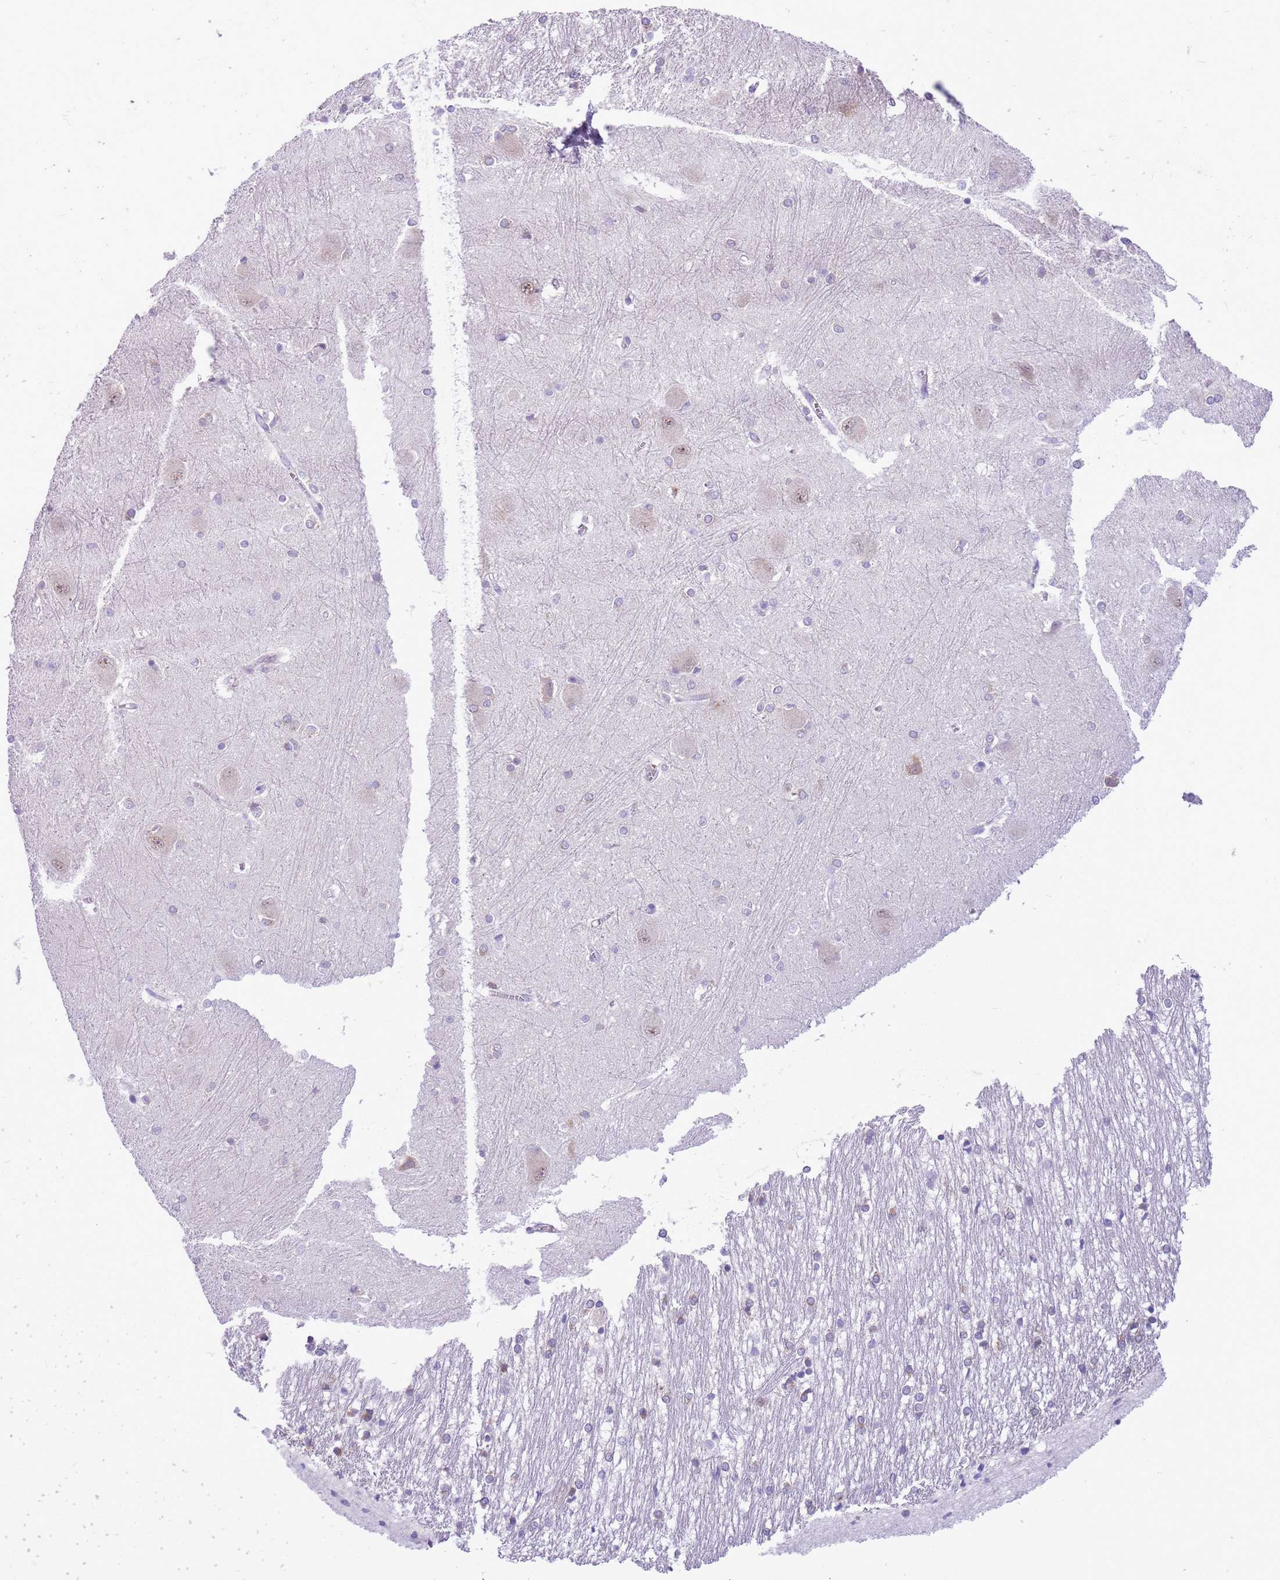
{"staining": {"intensity": "negative", "quantity": "none", "location": "none"}, "tissue": "caudate", "cell_type": "Glial cells", "image_type": "normal", "snomed": [{"axis": "morphology", "description": "Normal tissue, NOS"}, {"axis": "topography", "description": "Lateral ventricle wall"}], "caption": "Benign caudate was stained to show a protein in brown. There is no significant positivity in glial cells. Brightfield microscopy of immunohistochemistry (IHC) stained with DAB (3,3'-diaminobenzidine) (brown) and hematoxylin (blue), captured at high magnification.", "gene": "FAM120C", "patient": {"sex": "male", "age": 37}}